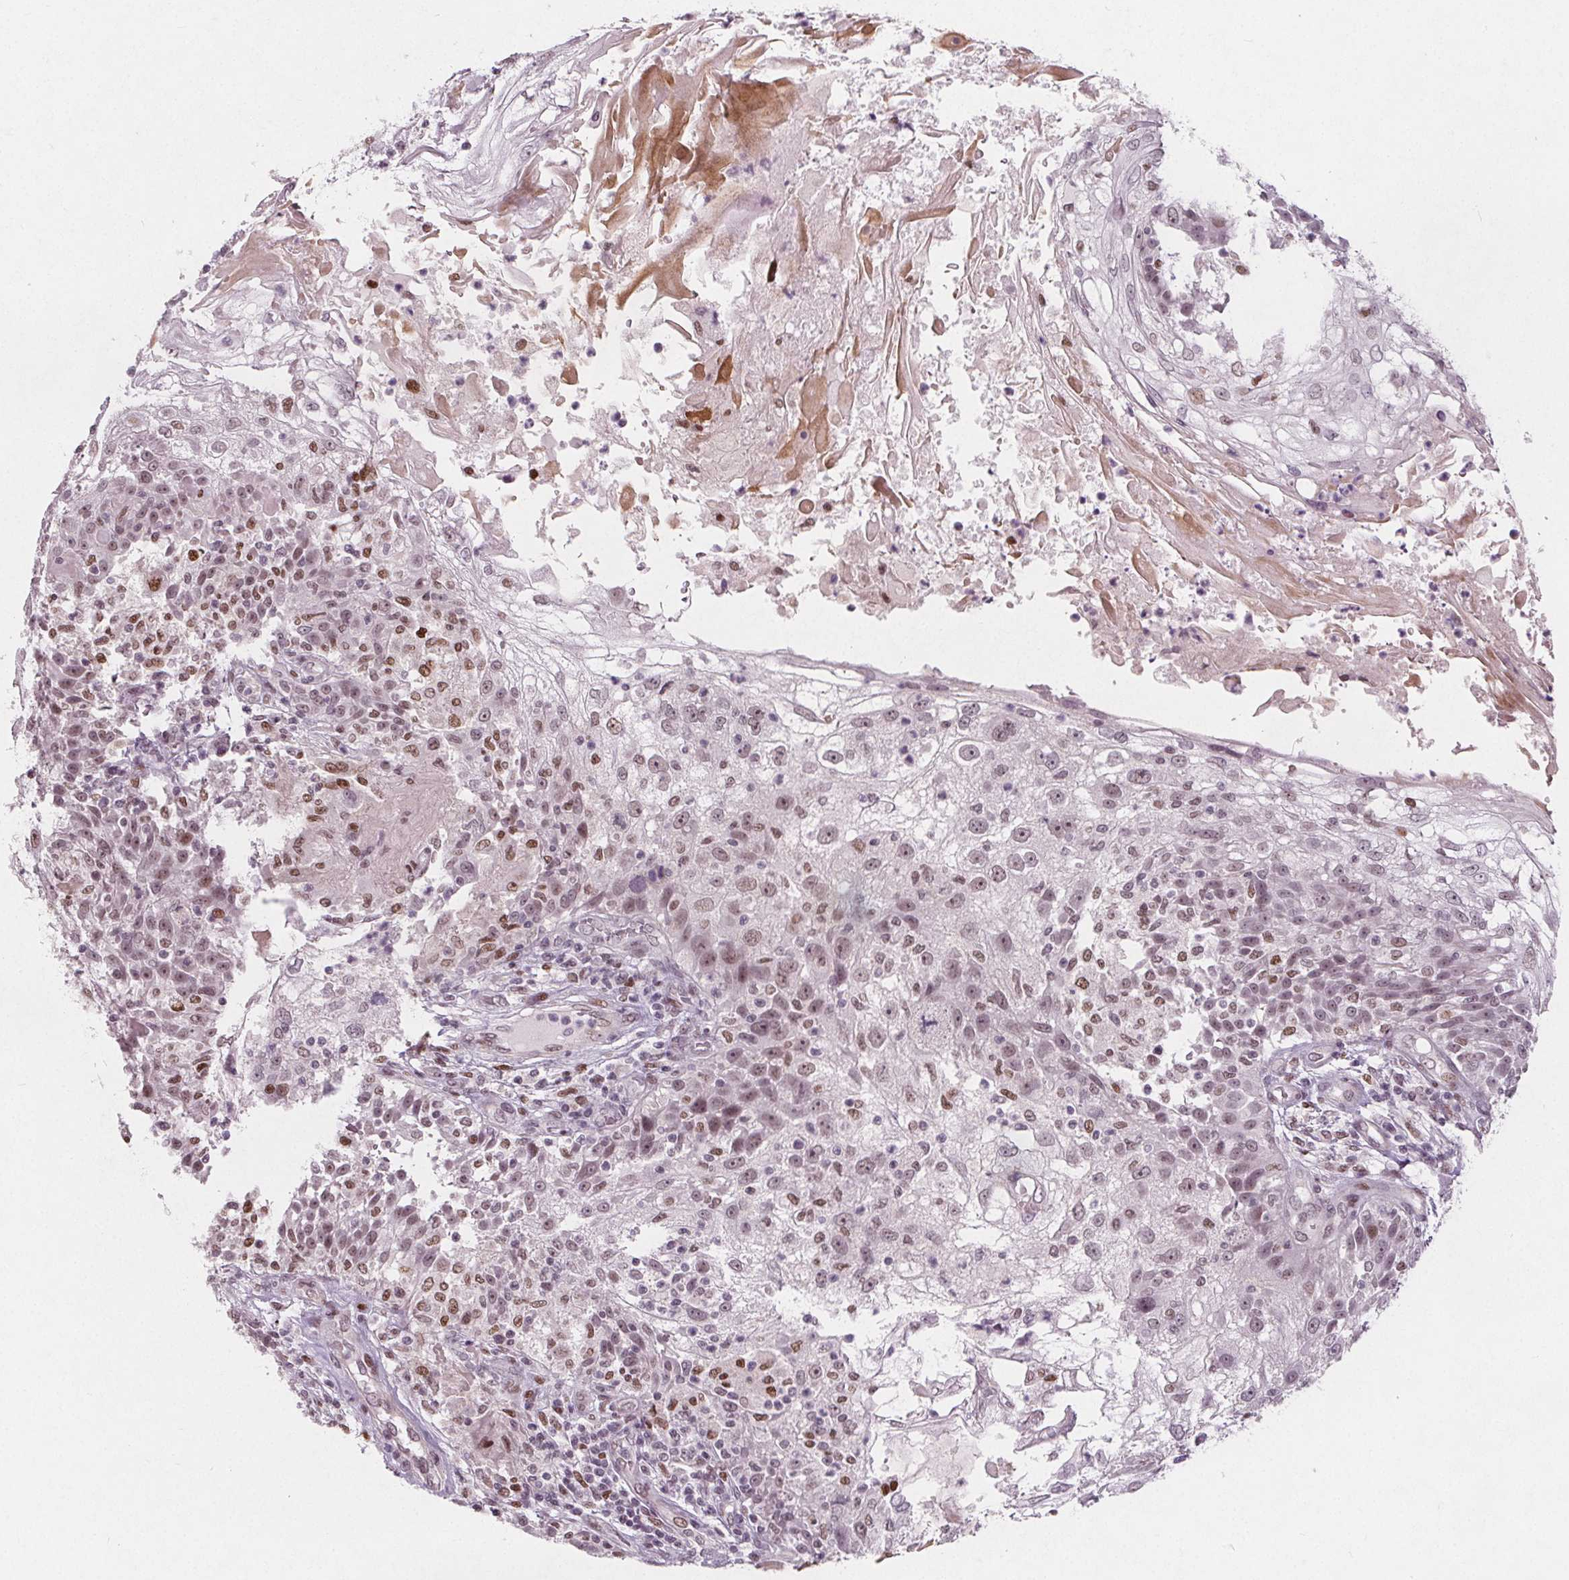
{"staining": {"intensity": "moderate", "quantity": "<25%", "location": "nuclear"}, "tissue": "skin cancer", "cell_type": "Tumor cells", "image_type": "cancer", "snomed": [{"axis": "morphology", "description": "Normal tissue, NOS"}, {"axis": "morphology", "description": "Squamous cell carcinoma, NOS"}, {"axis": "topography", "description": "Skin"}], "caption": "IHC (DAB) staining of squamous cell carcinoma (skin) shows moderate nuclear protein staining in approximately <25% of tumor cells.", "gene": "TAF6L", "patient": {"sex": "female", "age": 83}}